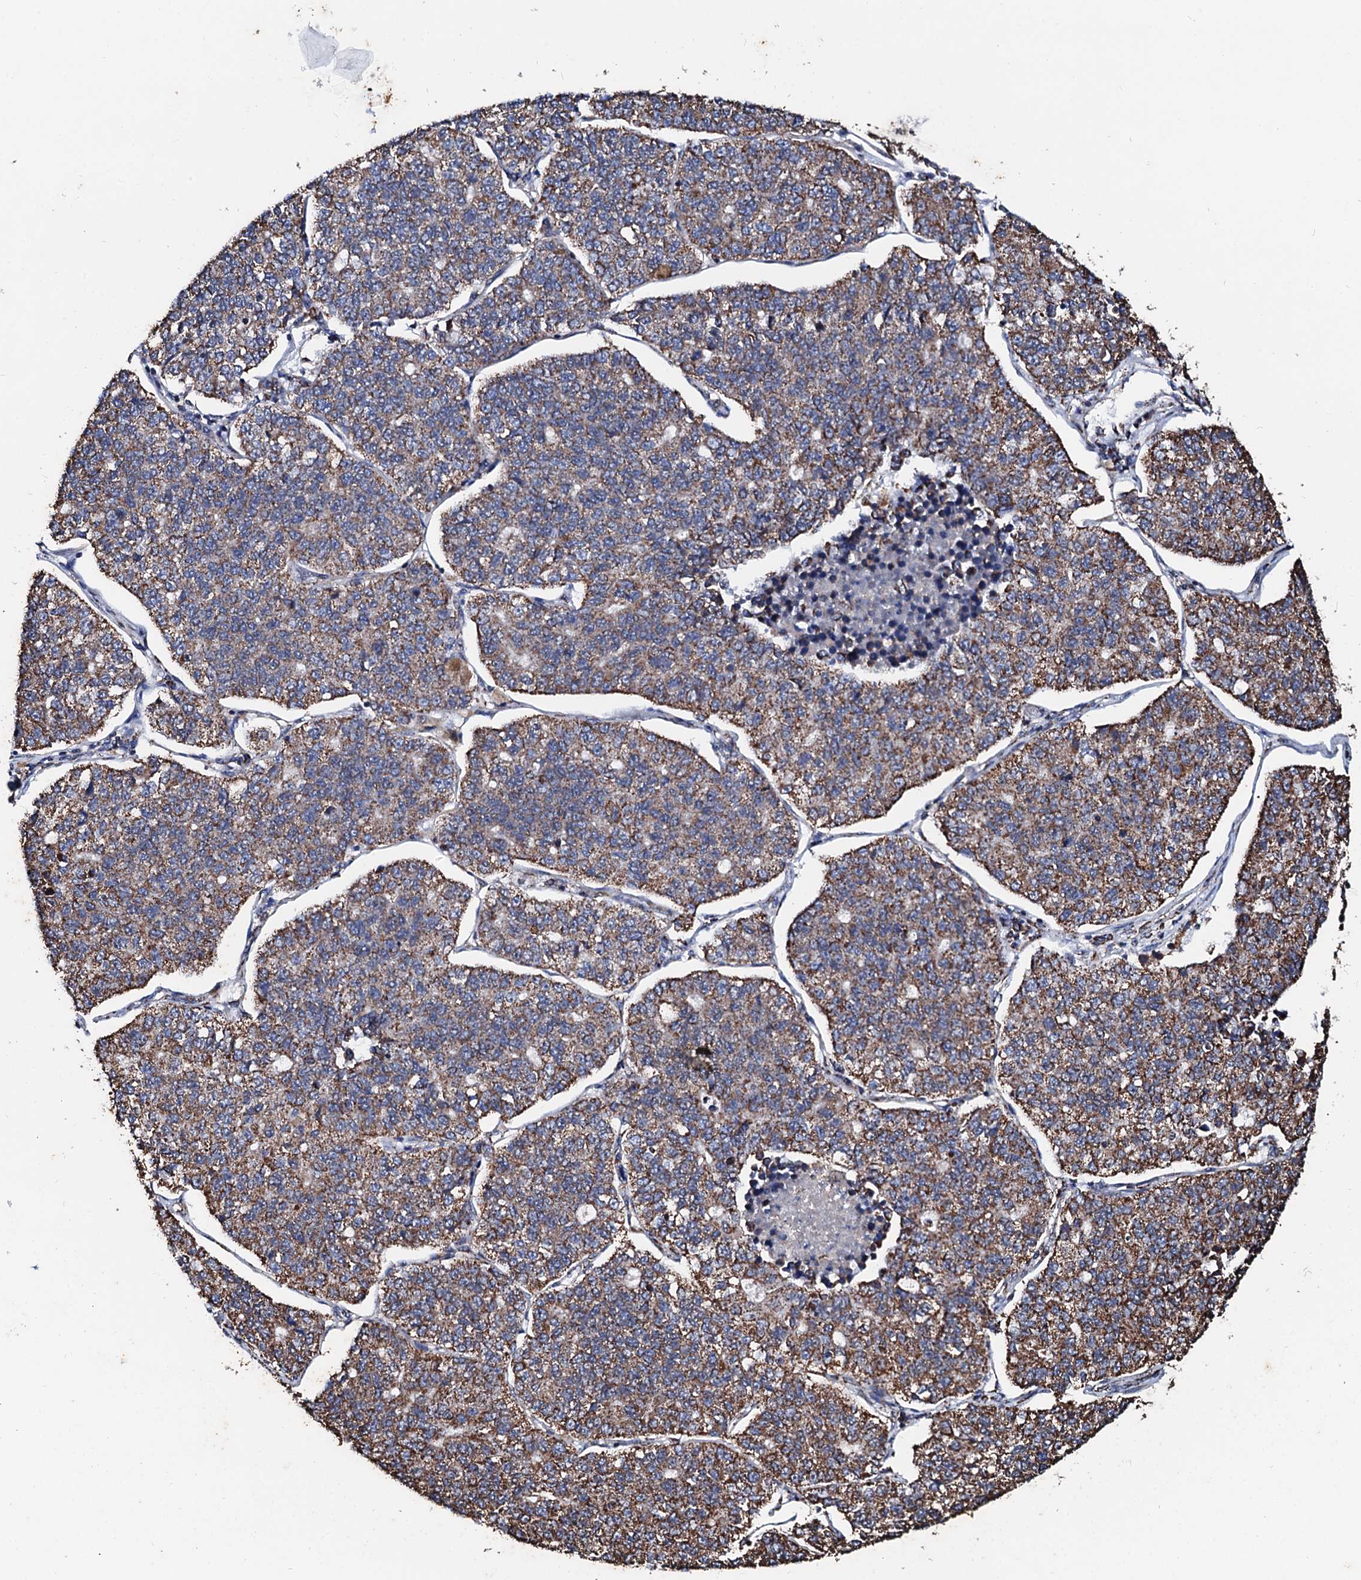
{"staining": {"intensity": "moderate", "quantity": ">75%", "location": "cytoplasmic/membranous"}, "tissue": "lung cancer", "cell_type": "Tumor cells", "image_type": "cancer", "snomed": [{"axis": "morphology", "description": "Adenocarcinoma, NOS"}, {"axis": "topography", "description": "Lung"}], "caption": "Tumor cells reveal medium levels of moderate cytoplasmic/membranous staining in about >75% of cells in human lung cancer (adenocarcinoma).", "gene": "SECISBP2L", "patient": {"sex": "male", "age": 49}}